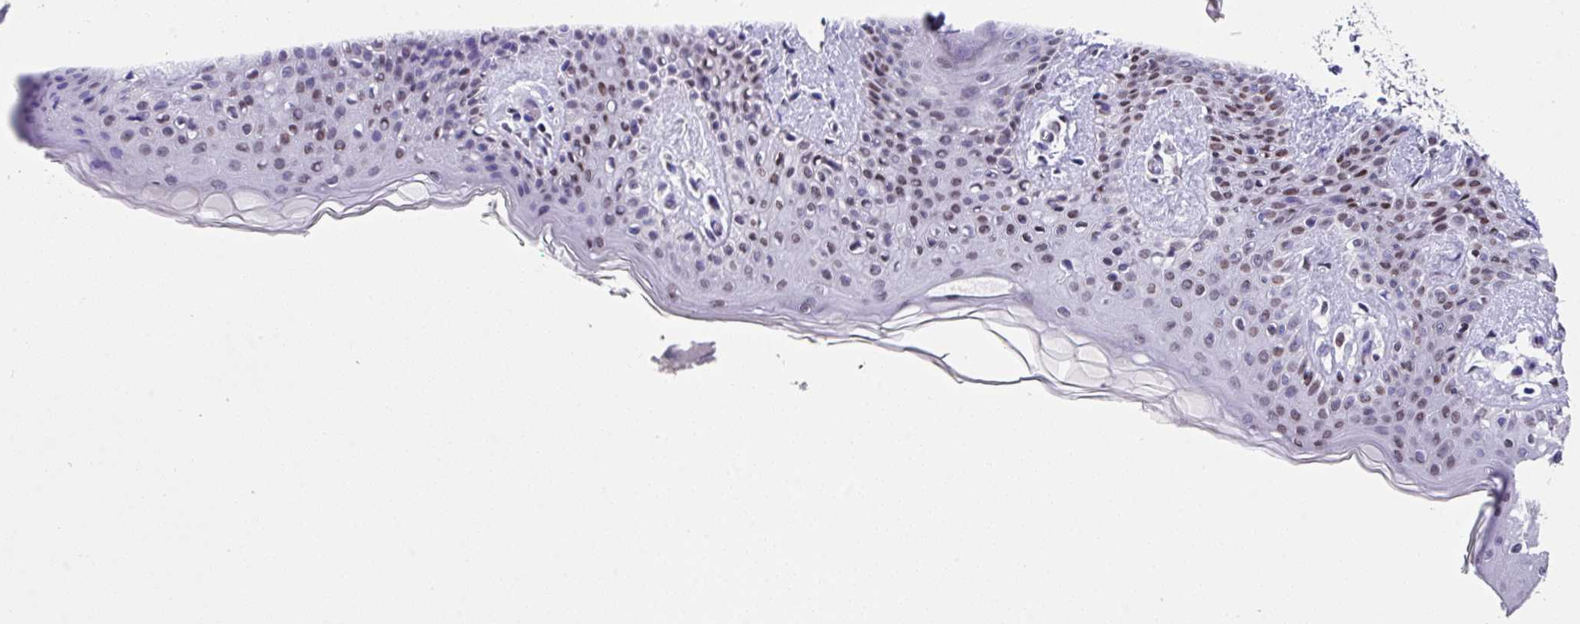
{"staining": {"intensity": "moderate", "quantity": ">75%", "location": "nuclear"}, "tissue": "skin", "cell_type": "Fibroblasts", "image_type": "normal", "snomed": [{"axis": "morphology", "description": "Normal tissue, NOS"}, {"axis": "topography", "description": "Skin"}], "caption": "Normal skin shows moderate nuclear staining in approximately >75% of fibroblasts.", "gene": "TCF3", "patient": {"sex": "male", "age": 16}}